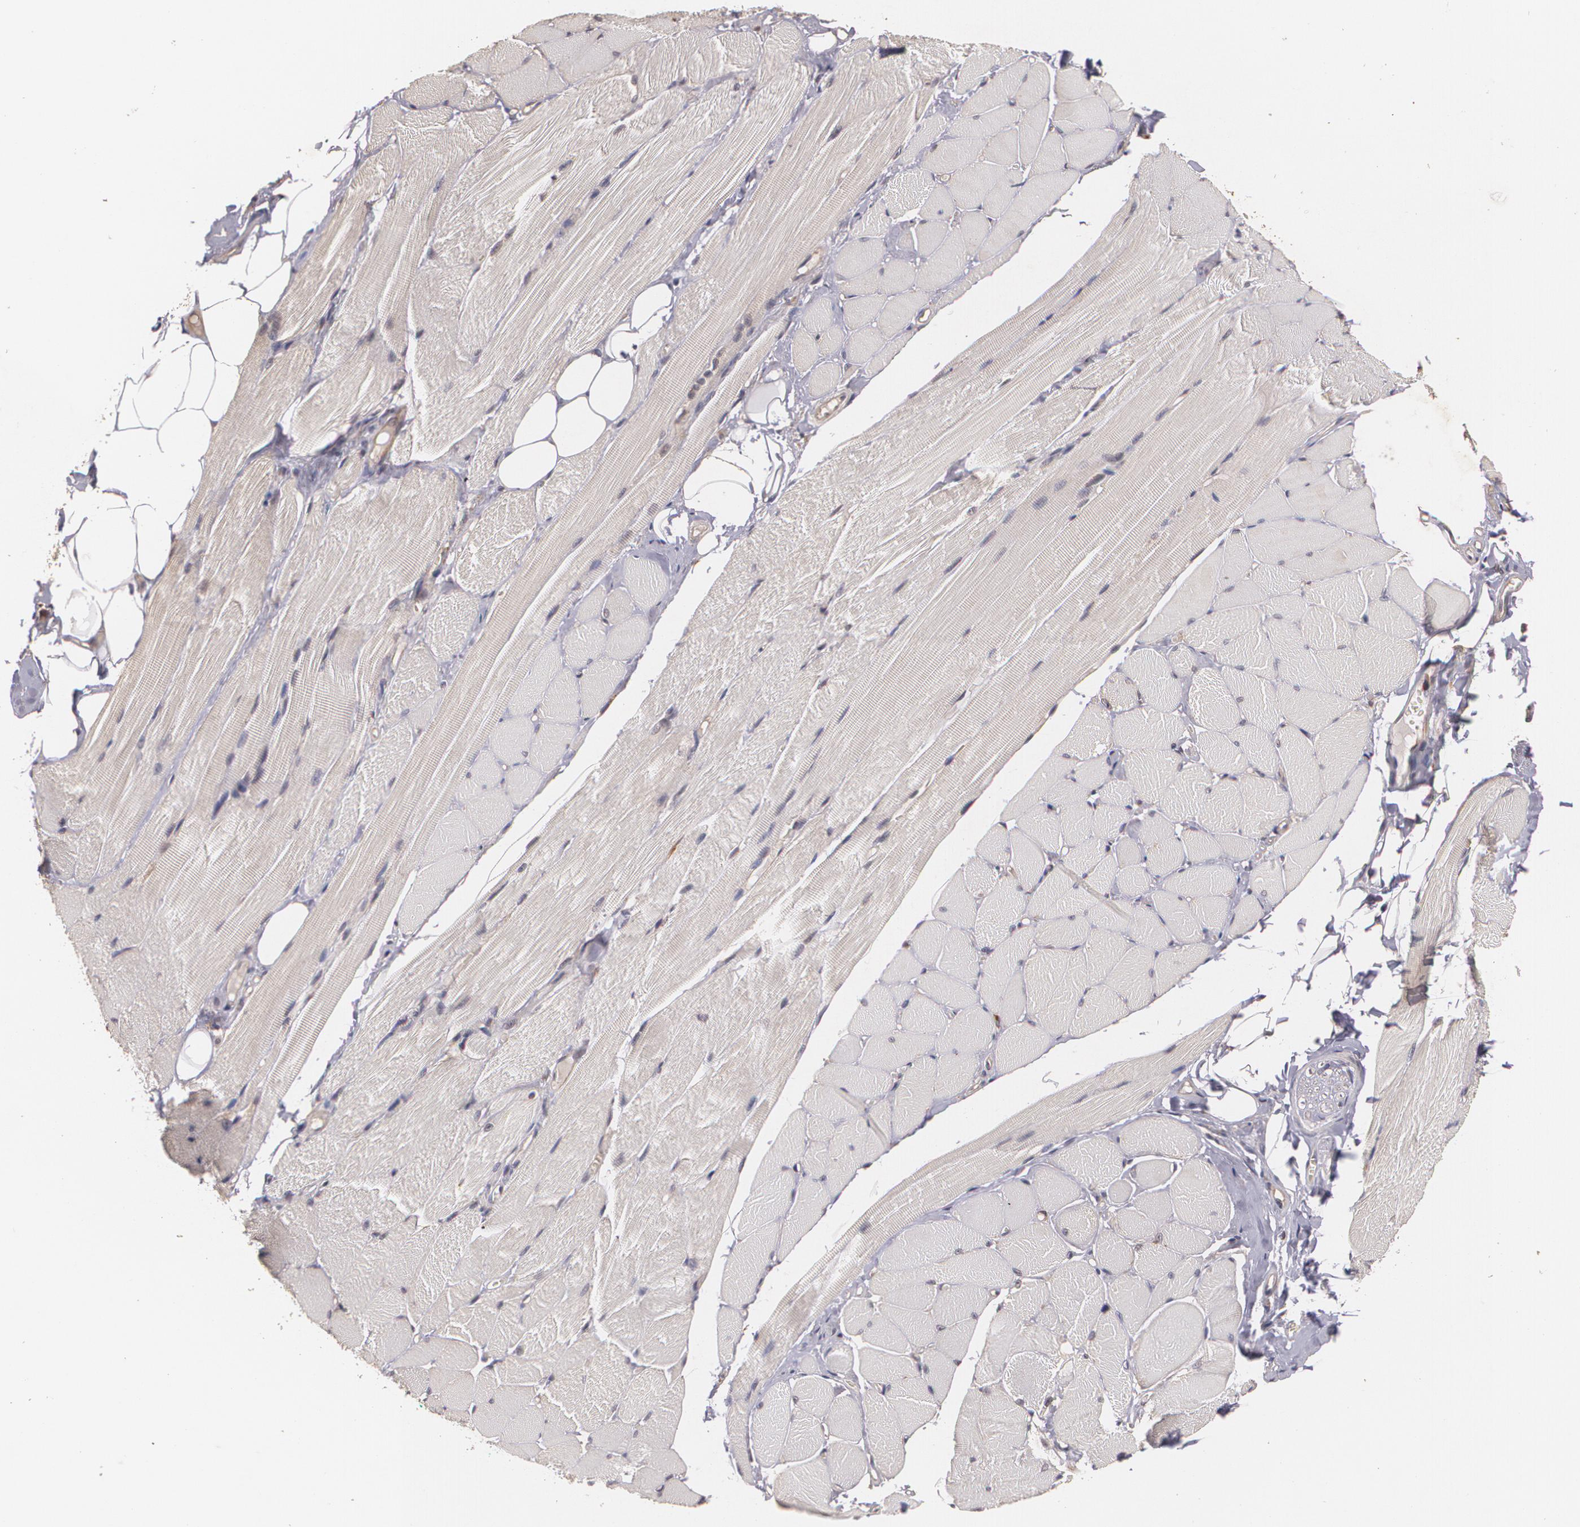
{"staining": {"intensity": "weak", "quantity": ">75%", "location": "cytoplasmic/membranous"}, "tissue": "adipose tissue", "cell_type": "Adipocytes", "image_type": "normal", "snomed": [{"axis": "morphology", "description": "Normal tissue, NOS"}, {"axis": "topography", "description": "Skeletal muscle"}, {"axis": "topography", "description": "Peripheral nerve tissue"}], "caption": "IHC of normal human adipose tissue exhibits low levels of weak cytoplasmic/membranous expression in approximately >75% of adipocytes.", "gene": "BRCA1", "patient": {"sex": "female", "age": 84}}